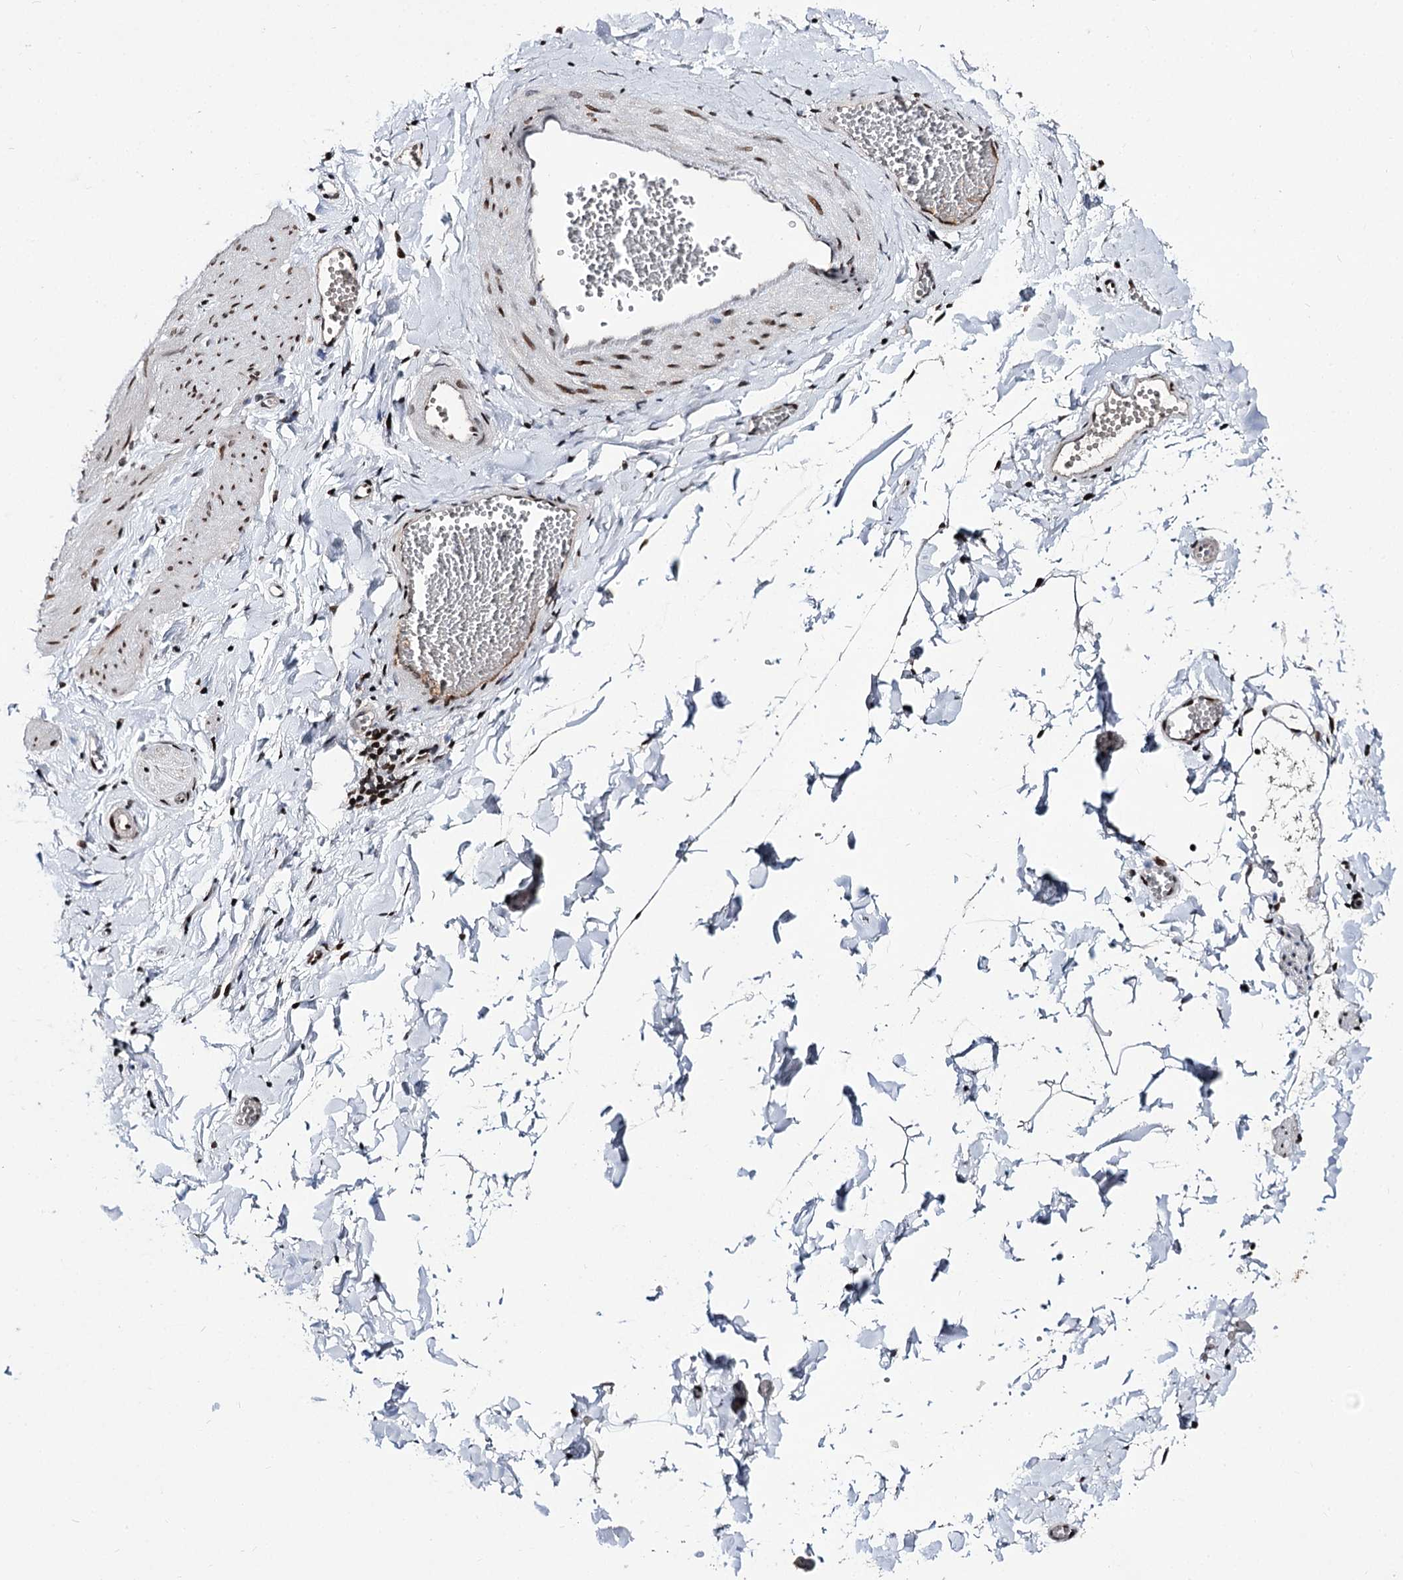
{"staining": {"intensity": "moderate", "quantity": "25%-75%", "location": "nuclear"}, "tissue": "adipose tissue", "cell_type": "Adipocytes", "image_type": "normal", "snomed": [{"axis": "morphology", "description": "Normal tissue, NOS"}, {"axis": "topography", "description": "Gallbladder"}, {"axis": "topography", "description": "Peripheral nerve tissue"}], "caption": "Brown immunohistochemical staining in benign human adipose tissue demonstrates moderate nuclear expression in about 25%-75% of adipocytes. (DAB (3,3'-diaminobenzidine) IHC with brightfield microscopy, high magnification).", "gene": "ITFG2", "patient": {"sex": "male", "age": 38}}